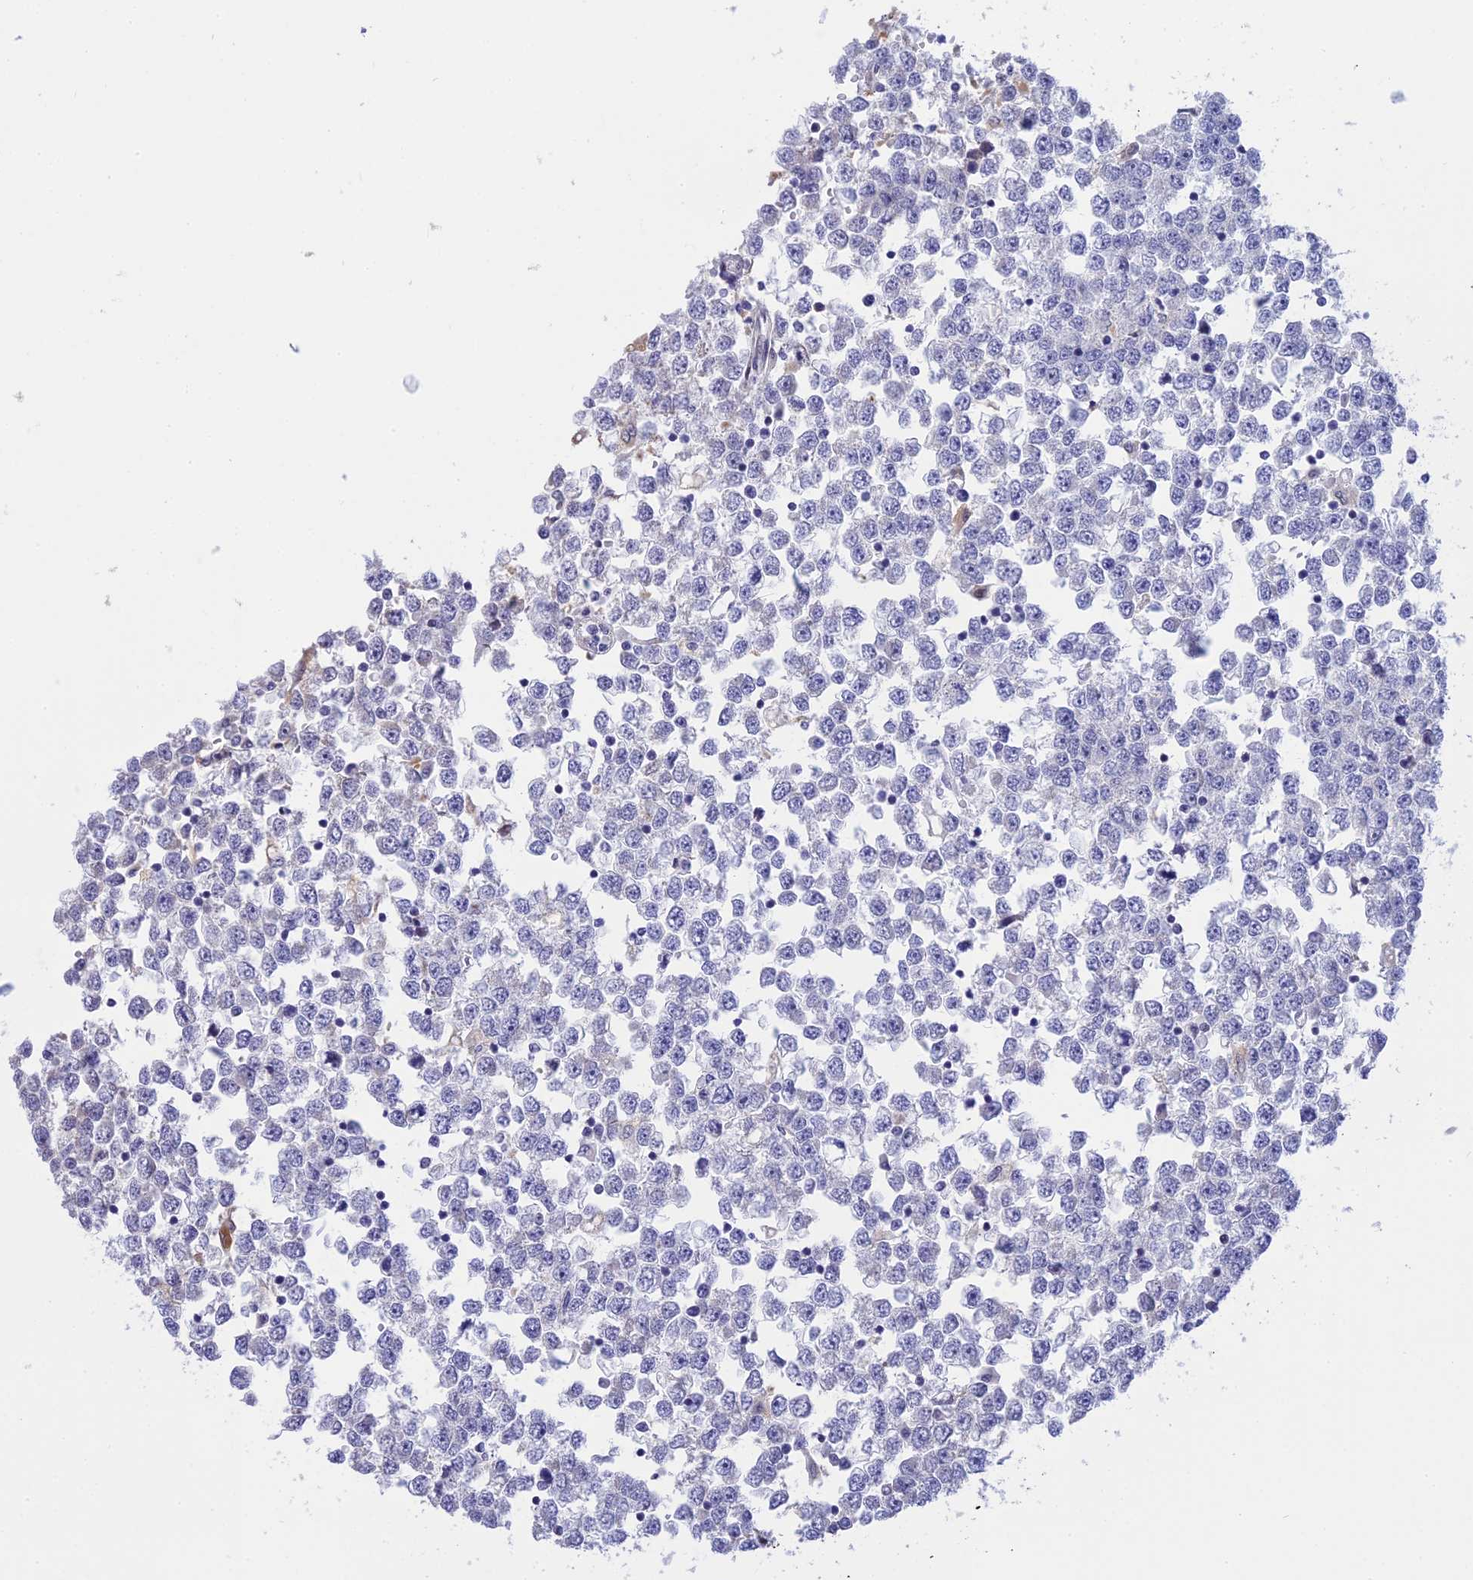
{"staining": {"intensity": "negative", "quantity": "none", "location": "none"}, "tissue": "testis cancer", "cell_type": "Tumor cells", "image_type": "cancer", "snomed": [{"axis": "morphology", "description": "Seminoma, NOS"}, {"axis": "topography", "description": "Testis"}], "caption": "High magnification brightfield microscopy of seminoma (testis) stained with DAB (3,3'-diaminobenzidine) (brown) and counterstained with hematoxylin (blue): tumor cells show no significant positivity.", "gene": "KCTD14", "patient": {"sex": "male", "age": 65}}